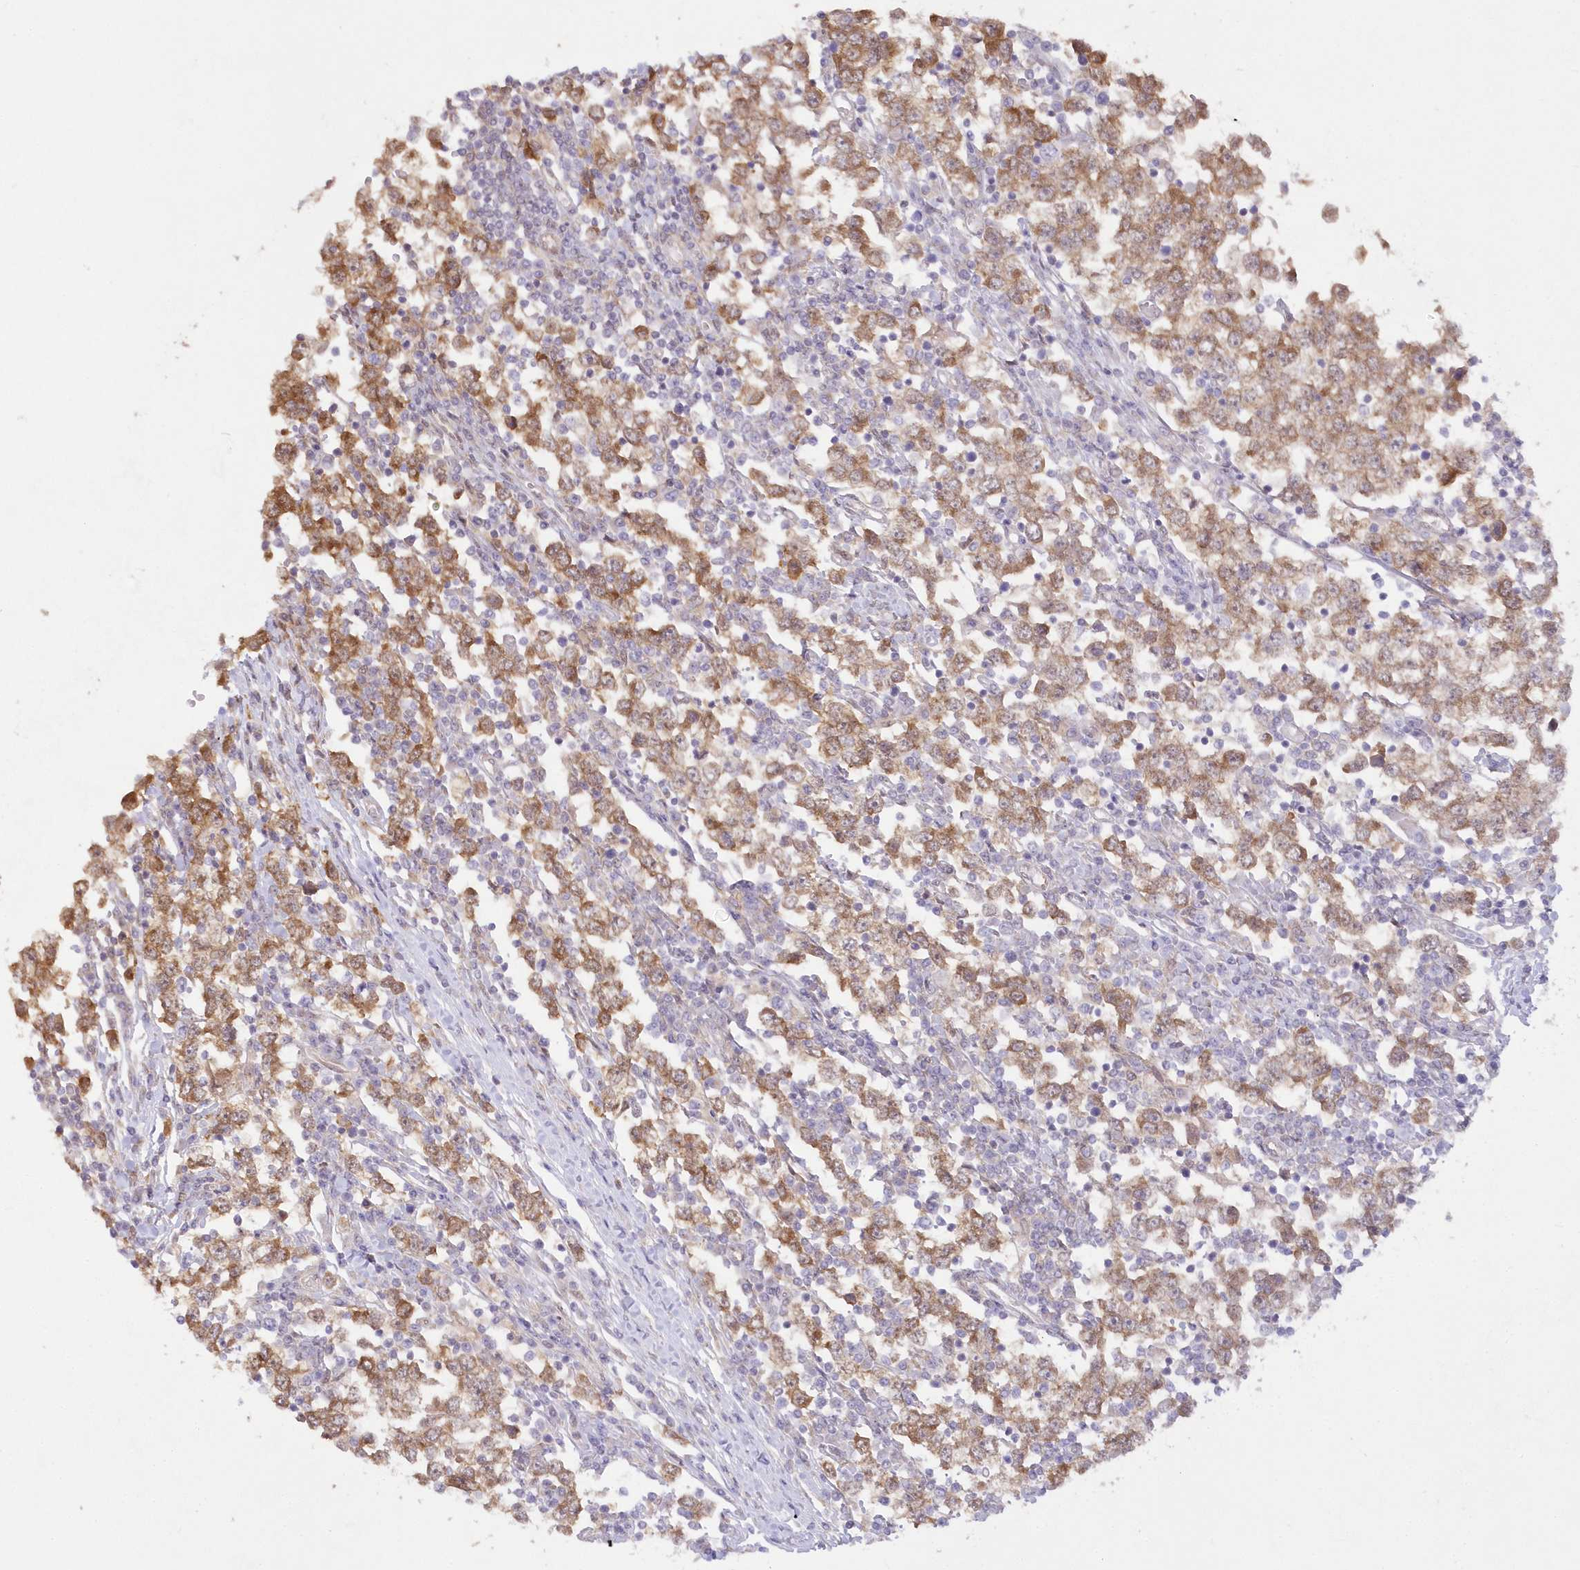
{"staining": {"intensity": "moderate", "quantity": ">75%", "location": "cytoplasmic/membranous"}, "tissue": "testis cancer", "cell_type": "Tumor cells", "image_type": "cancer", "snomed": [{"axis": "morphology", "description": "Seminoma, NOS"}, {"axis": "topography", "description": "Testis"}], "caption": "This micrograph shows seminoma (testis) stained with immunohistochemistry to label a protein in brown. The cytoplasmic/membranous of tumor cells show moderate positivity for the protein. Nuclei are counter-stained blue.", "gene": "RNPEP", "patient": {"sex": "male", "age": 65}}